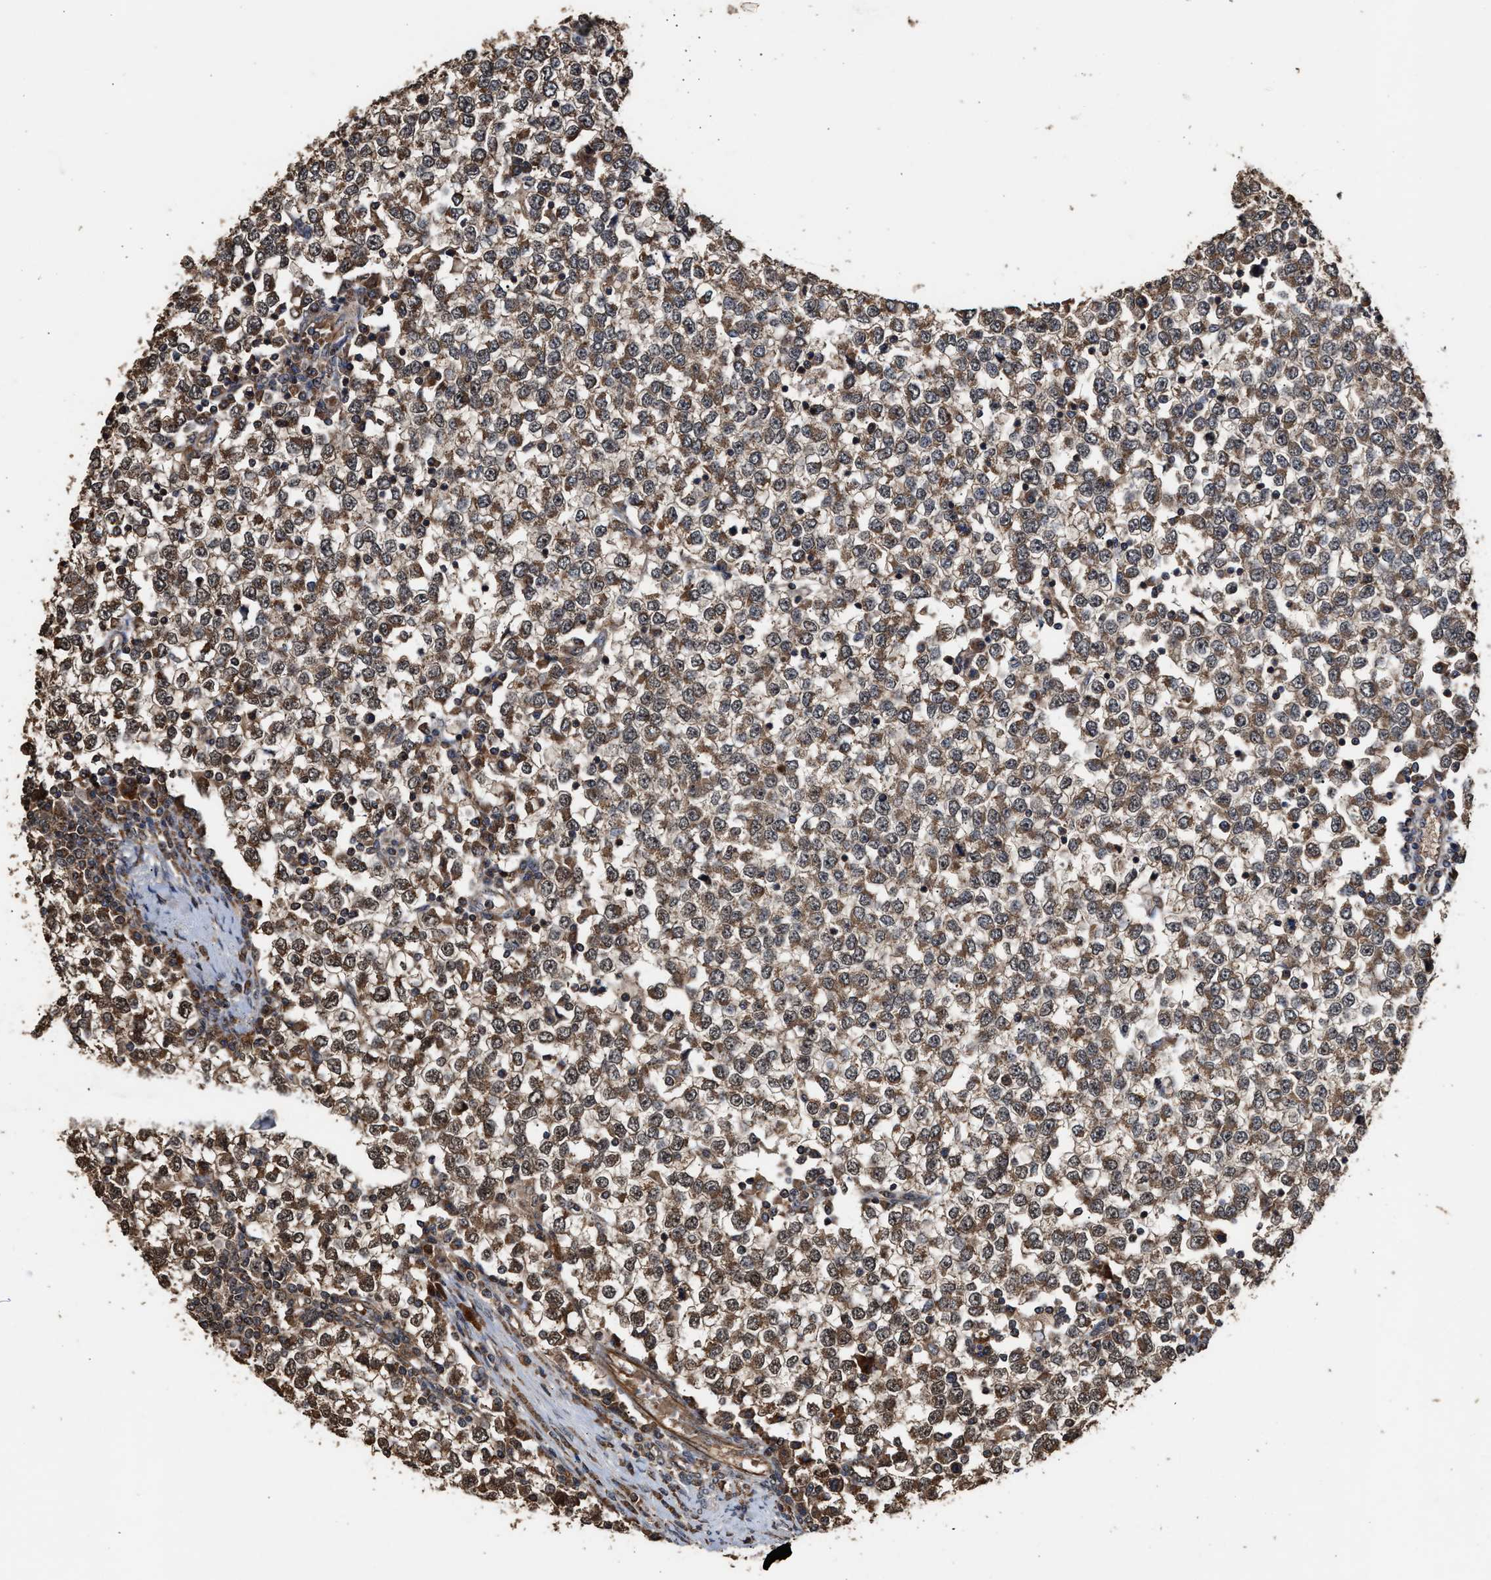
{"staining": {"intensity": "moderate", "quantity": ">75%", "location": "cytoplasmic/membranous"}, "tissue": "testis cancer", "cell_type": "Tumor cells", "image_type": "cancer", "snomed": [{"axis": "morphology", "description": "Seminoma, NOS"}, {"axis": "topography", "description": "Testis"}], "caption": "Human testis cancer stained with a protein marker demonstrates moderate staining in tumor cells.", "gene": "ZNHIT6", "patient": {"sex": "male", "age": 65}}